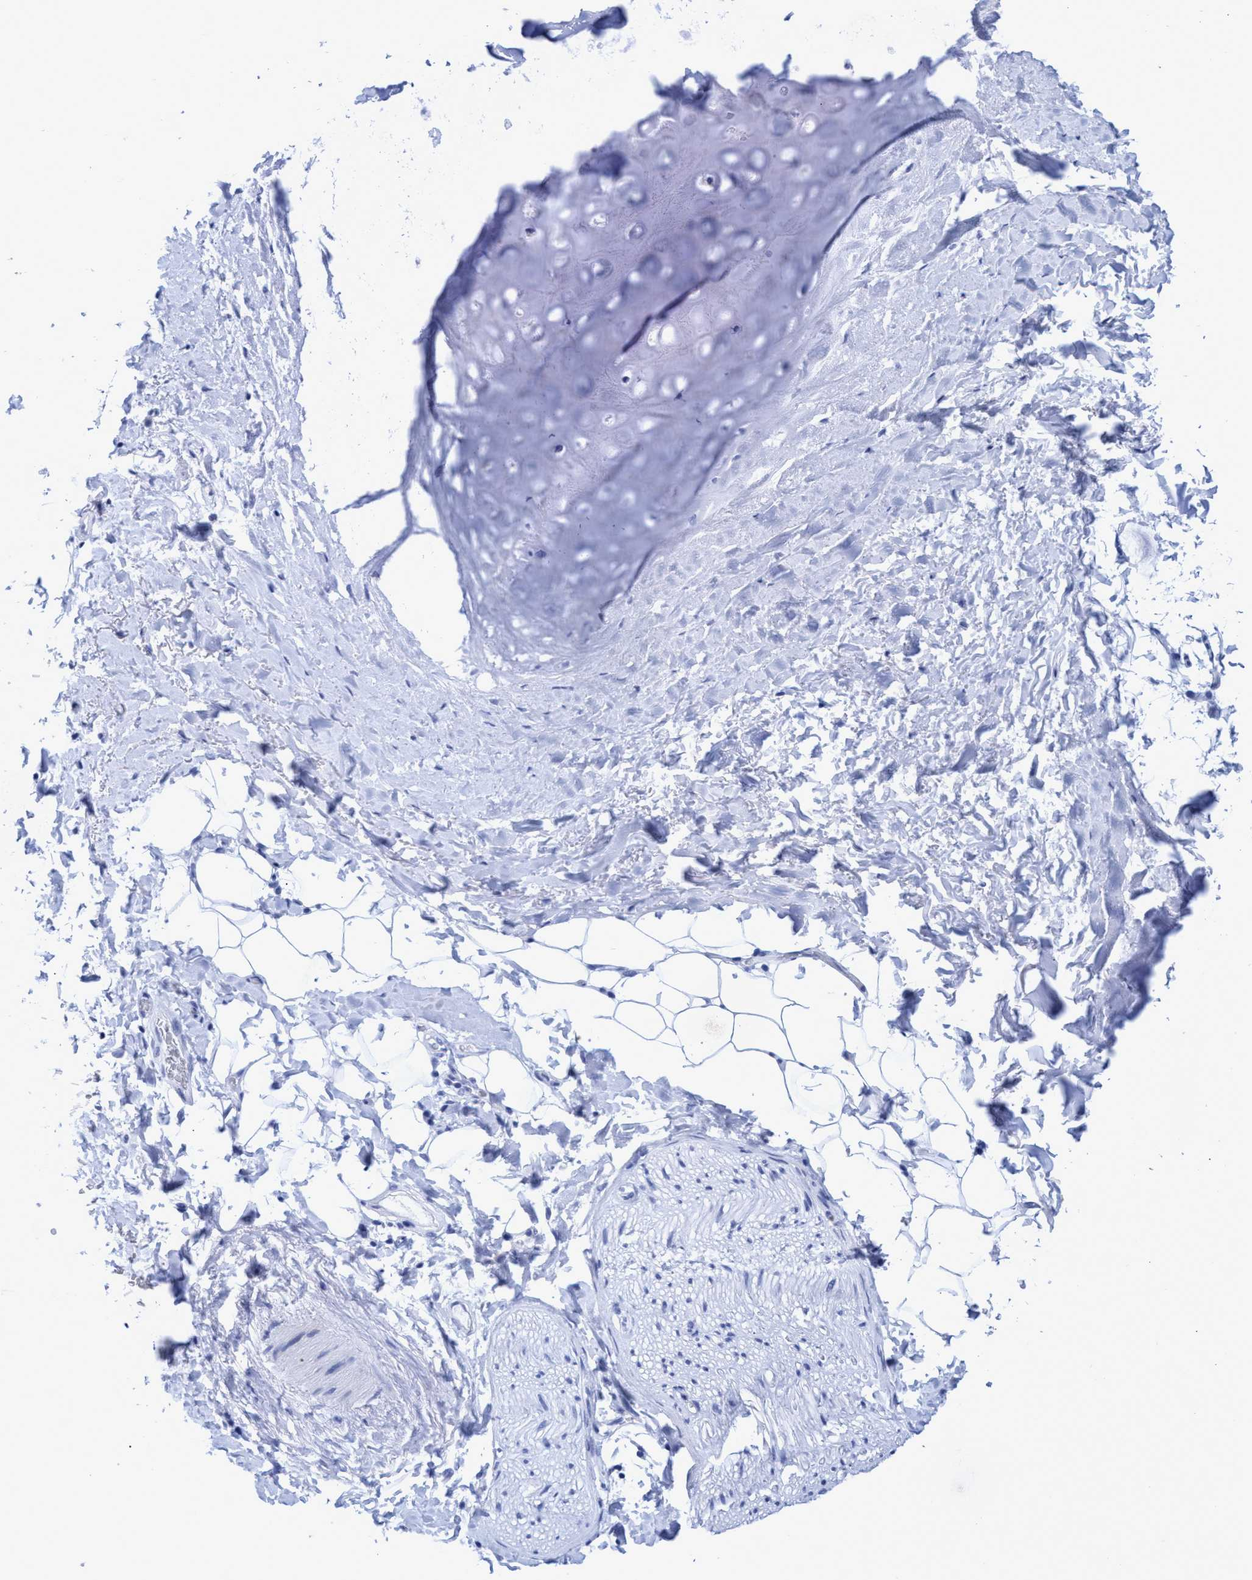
{"staining": {"intensity": "negative", "quantity": "none", "location": "none"}, "tissue": "adipose tissue", "cell_type": "Adipocytes", "image_type": "normal", "snomed": [{"axis": "morphology", "description": "Normal tissue, NOS"}, {"axis": "topography", "description": "Cartilage tissue"}, {"axis": "topography", "description": "Bronchus"}], "caption": "This histopathology image is of unremarkable adipose tissue stained with immunohistochemistry to label a protein in brown with the nuclei are counter-stained blue. There is no positivity in adipocytes.", "gene": "INSL6", "patient": {"sex": "female", "age": 73}}